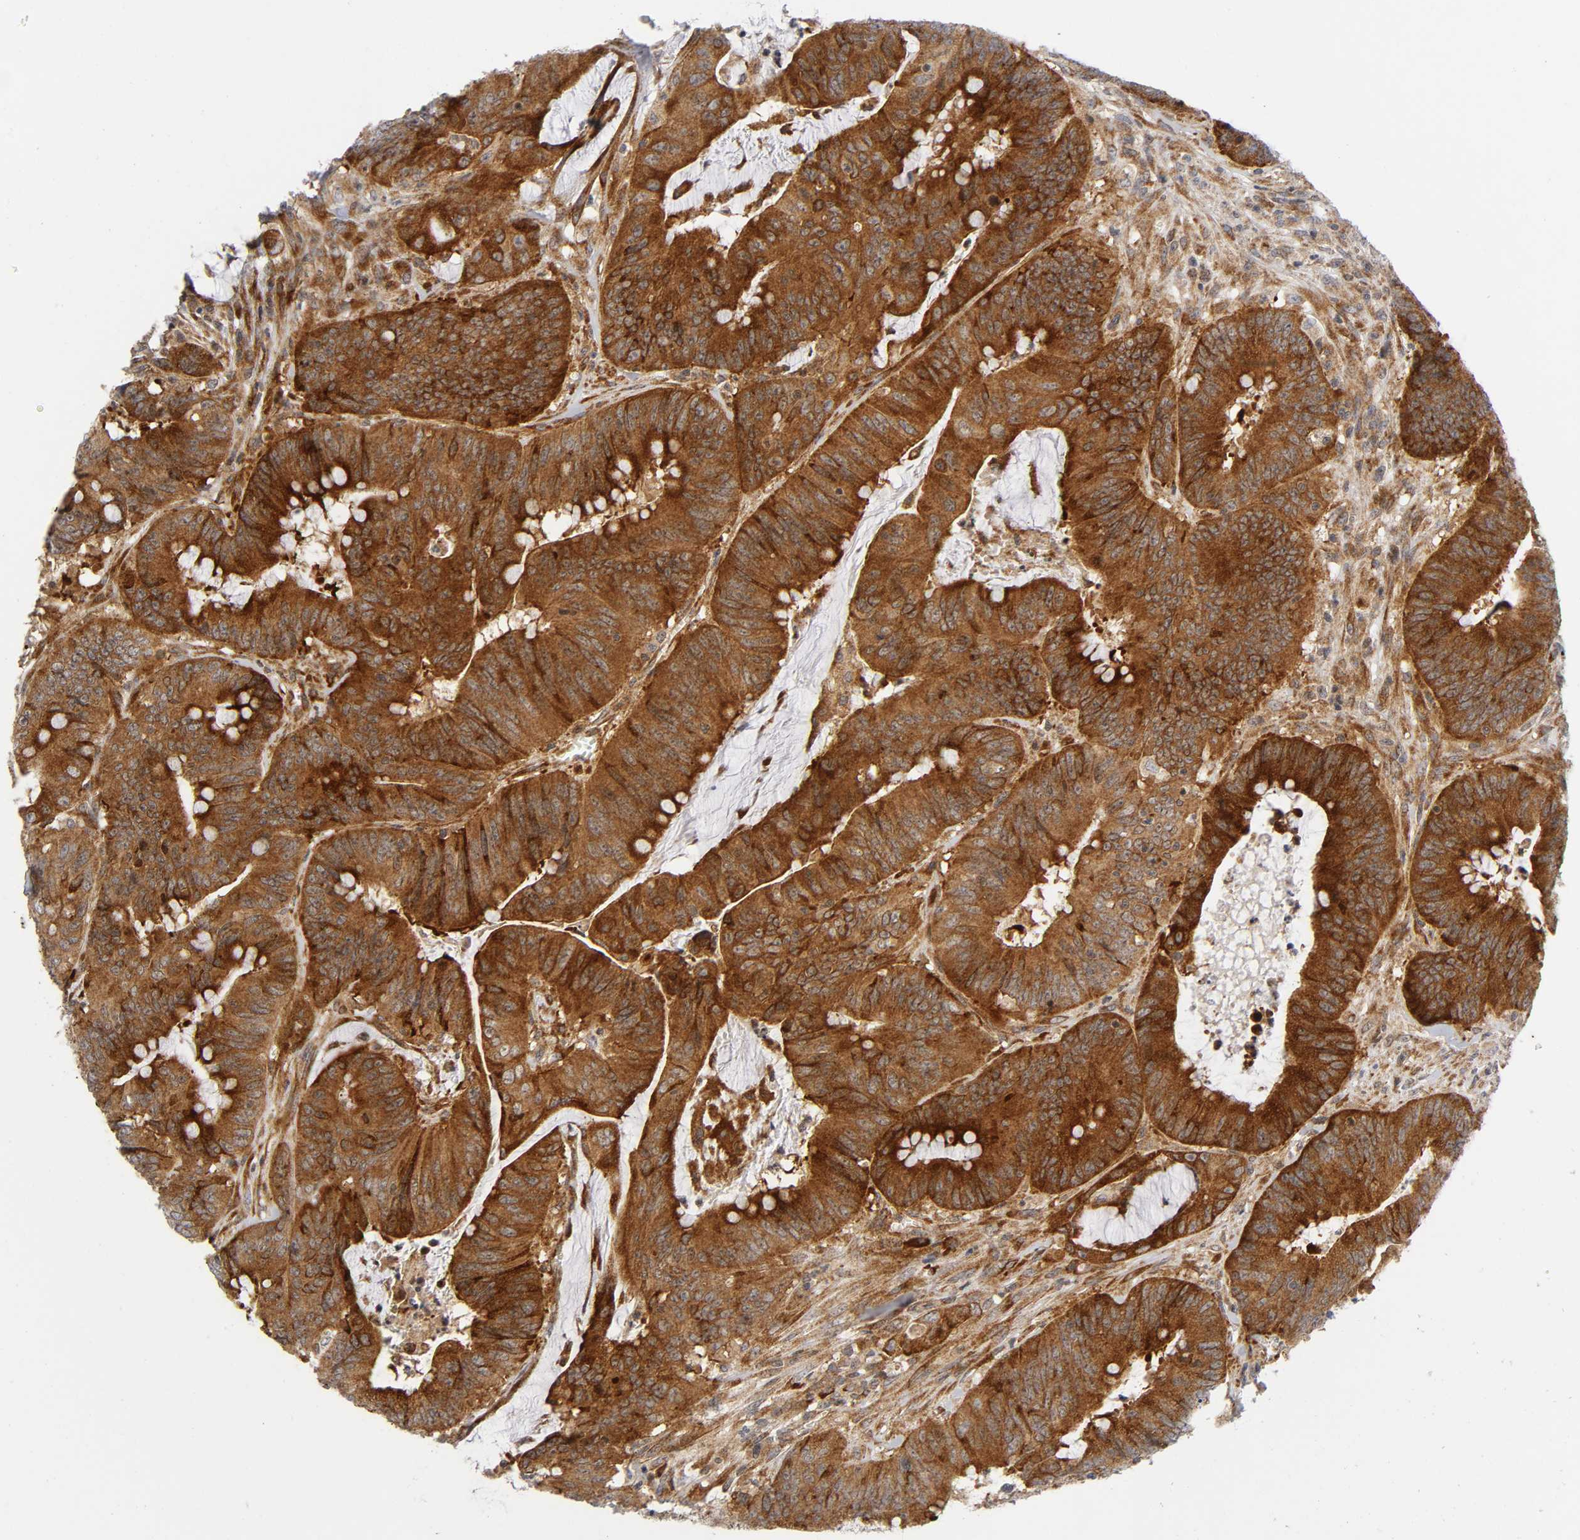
{"staining": {"intensity": "strong", "quantity": ">75%", "location": "cytoplasmic/membranous"}, "tissue": "colorectal cancer", "cell_type": "Tumor cells", "image_type": "cancer", "snomed": [{"axis": "morphology", "description": "Adenocarcinoma, NOS"}, {"axis": "topography", "description": "Colon"}], "caption": "Tumor cells exhibit strong cytoplasmic/membranous staining in about >75% of cells in colorectal adenocarcinoma.", "gene": "EIF5", "patient": {"sex": "male", "age": 45}}